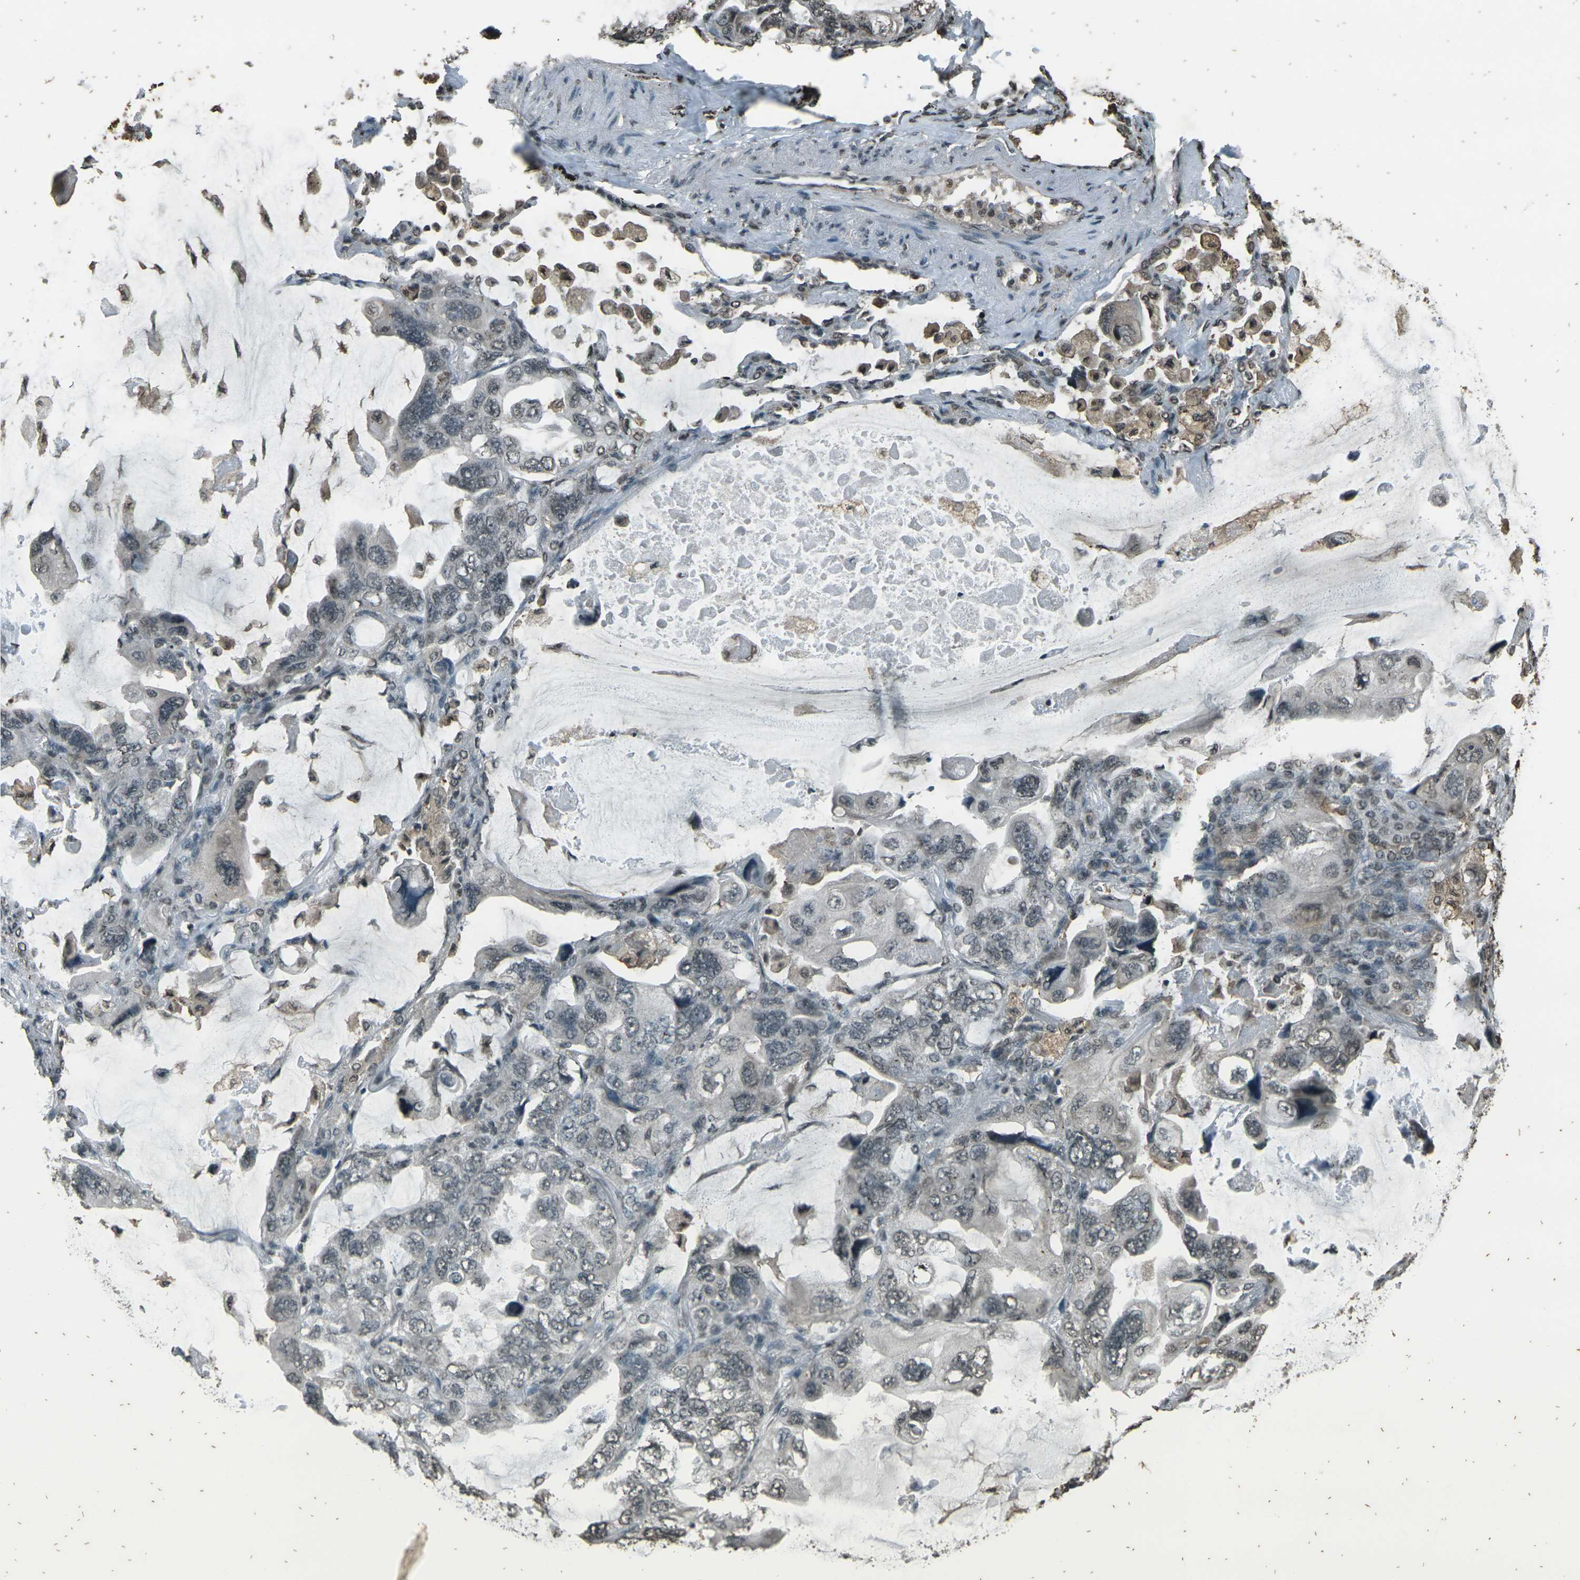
{"staining": {"intensity": "weak", "quantity": "<25%", "location": "nuclear"}, "tissue": "lung cancer", "cell_type": "Tumor cells", "image_type": "cancer", "snomed": [{"axis": "morphology", "description": "Squamous cell carcinoma, NOS"}, {"axis": "topography", "description": "Lung"}], "caption": "Tumor cells show no significant positivity in lung cancer (squamous cell carcinoma).", "gene": "PRPF8", "patient": {"sex": "female", "age": 73}}